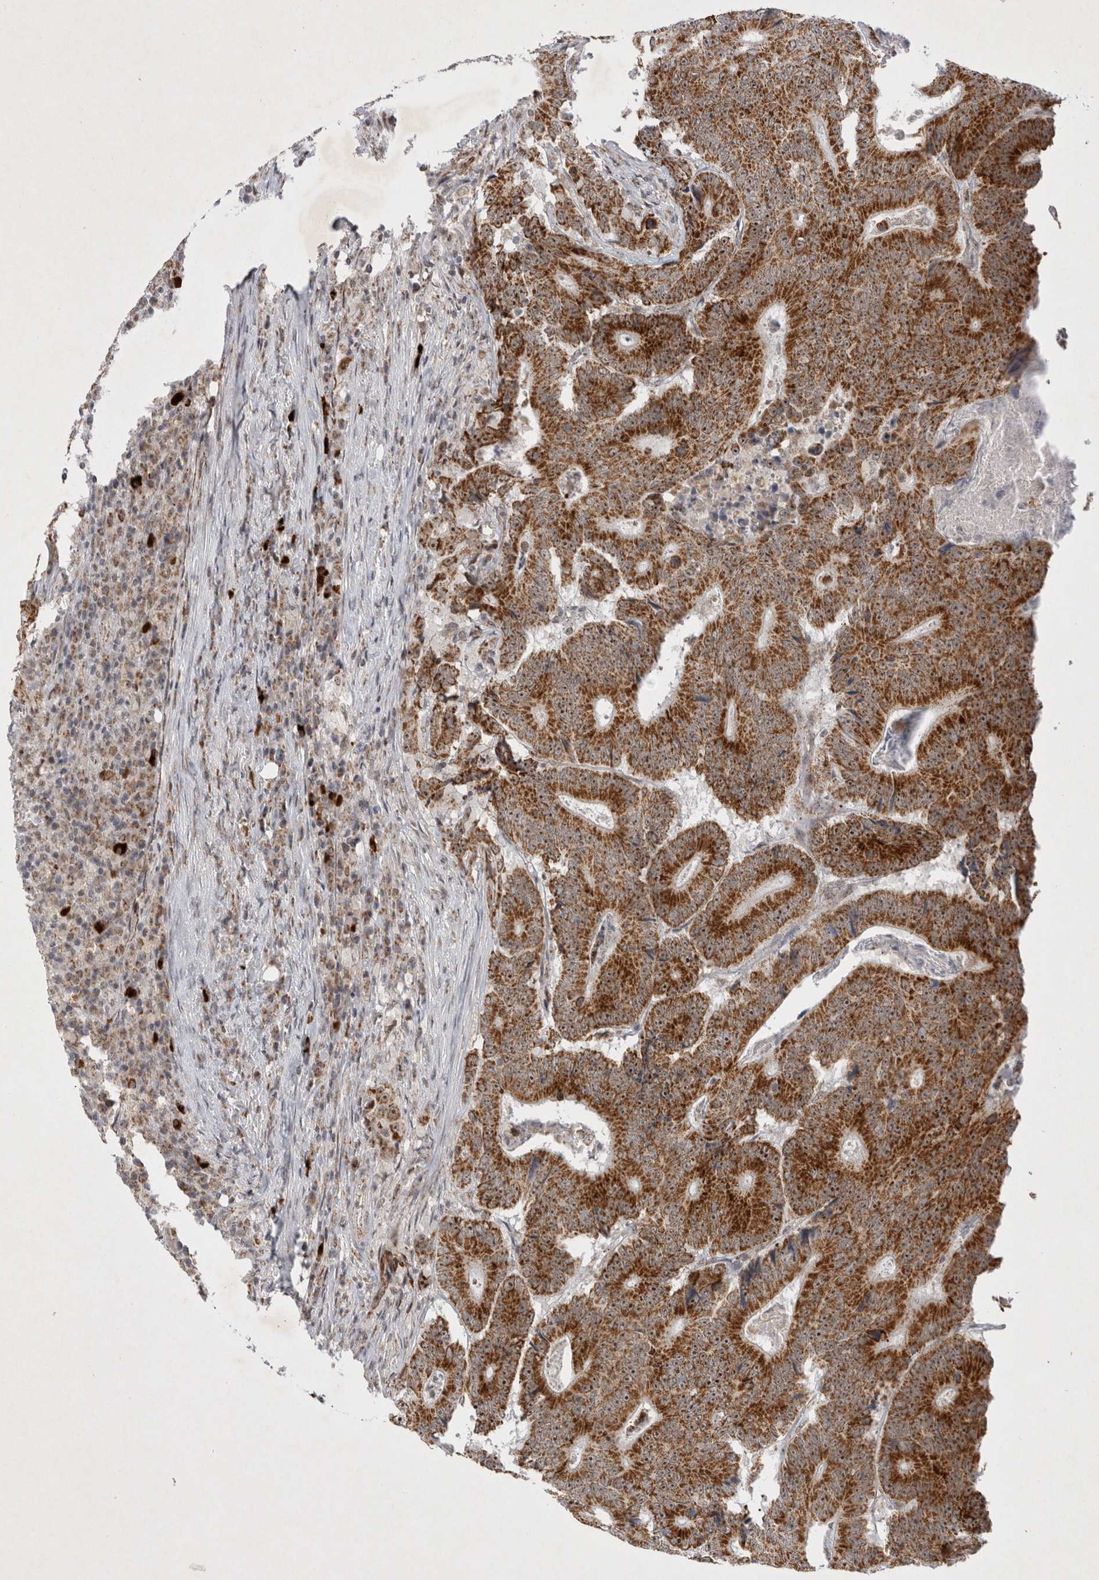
{"staining": {"intensity": "strong", "quantity": ">75%", "location": "cytoplasmic/membranous,nuclear"}, "tissue": "colorectal cancer", "cell_type": "Tumor cells", "image_type": "cancer", "snomed": [{"axis": "morphology", "description": "Adenocarcinoma, NOS"}, {"axis": "topography", "description": "Colon"}], "caption": "This is a photomicrograph of IHC staining of adenocarcinoma (colorectal), which shows strong expression in the cytoplasmic/membranous and nuclear of tumor cells.", "gene": "MRPL37", "patient": {"sex": "male", "age": 83}}